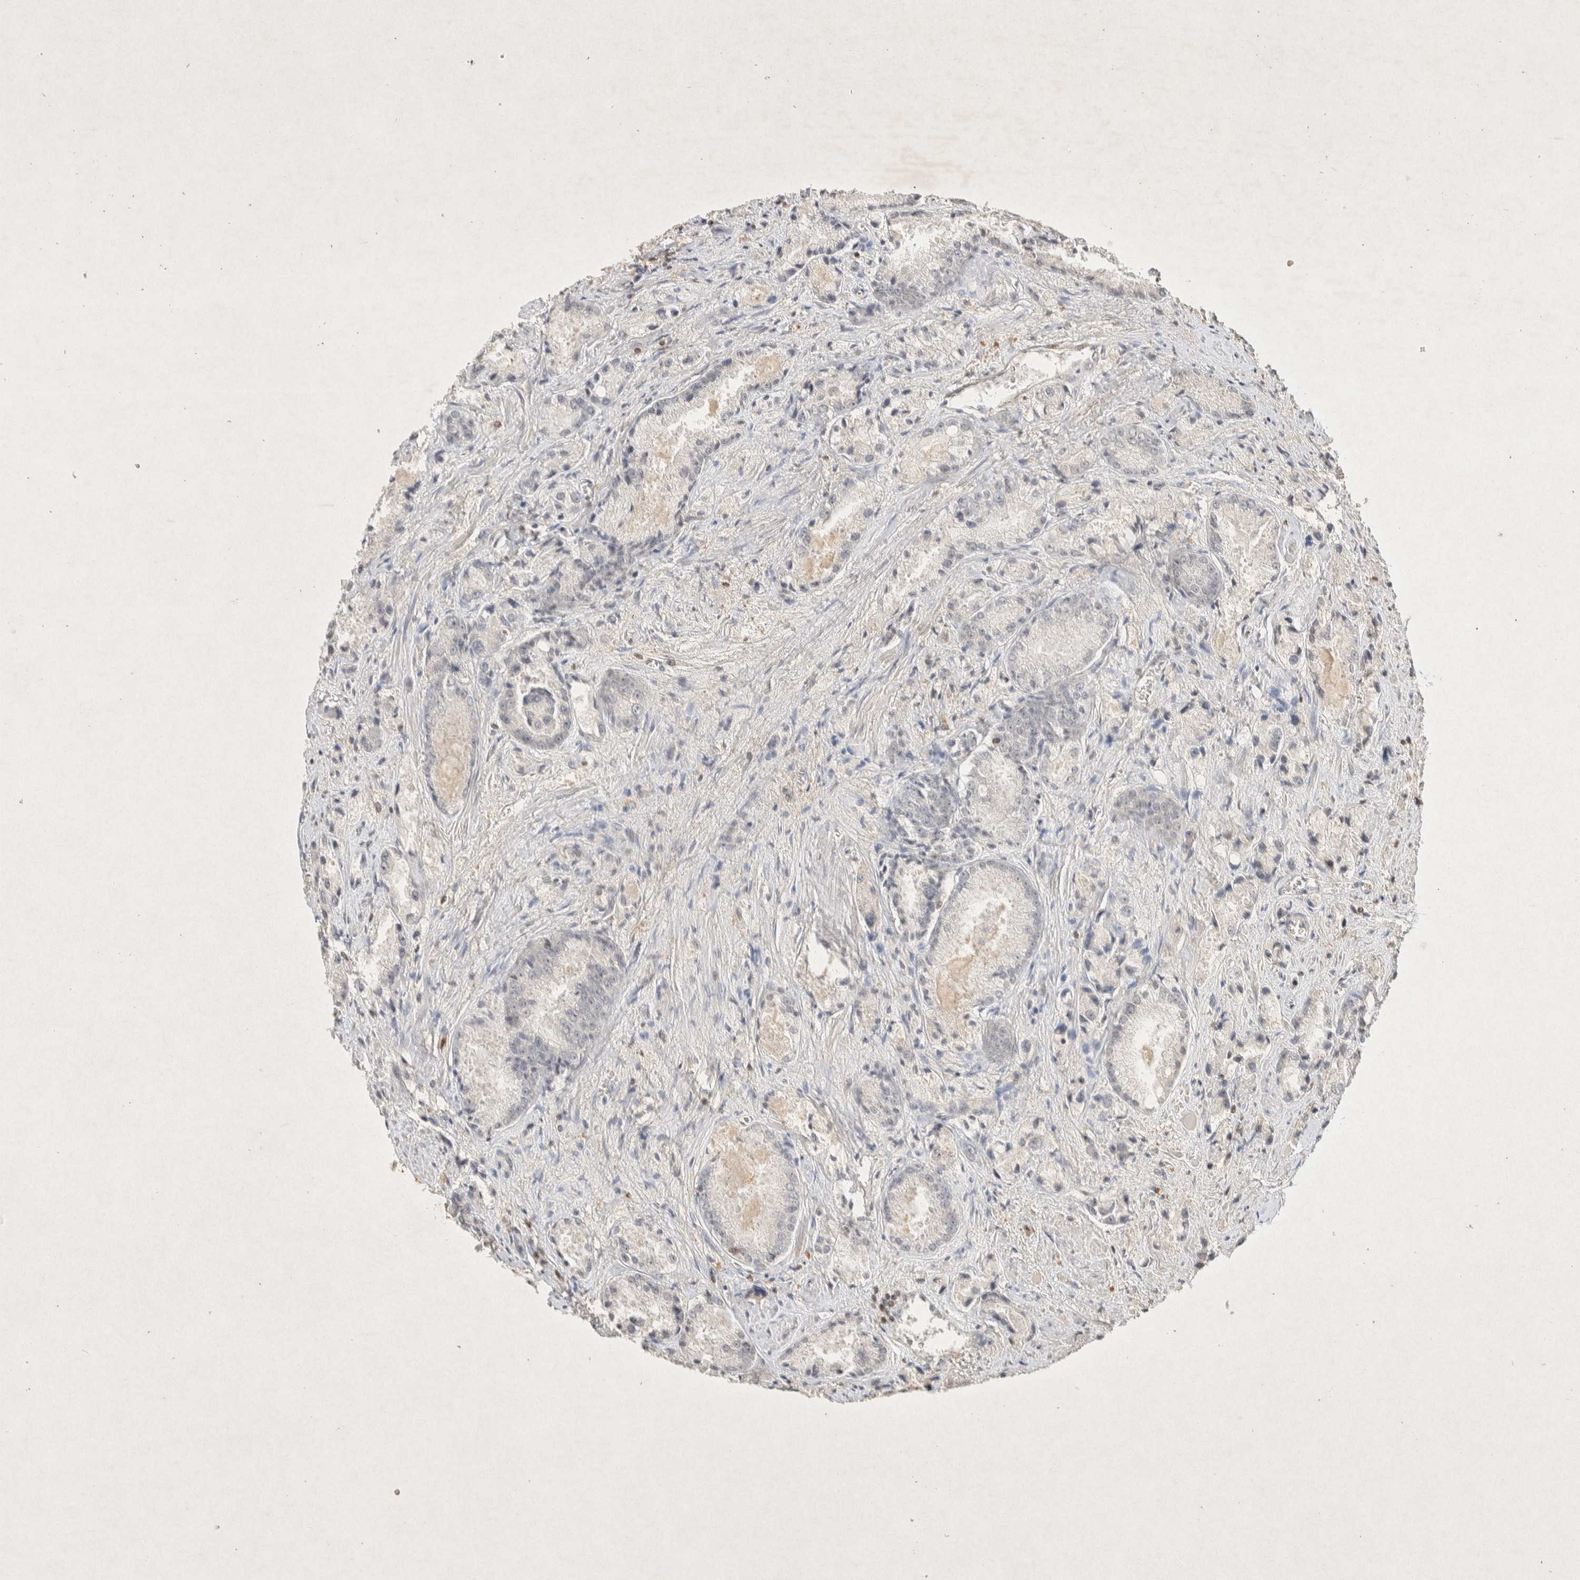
{"staining": {"intensity": "negative", "quantity": "none", "location": "none"}, "tissue": "prostate cancer", "cell_type": "Tumor cells", "image_type": "cancer", "snomed": [{"axis": "morphology", "description": "Adenocarcinoma, Low grade"}, {"axis": "topography", "description": "Prostate"}], "caption": "Immunohistochemistry of prostate low-grade adenocarcinoma displays no positivity in tumor cells.", "gene": "RAC2", "patient": {"sex": "male", "age": 64}}